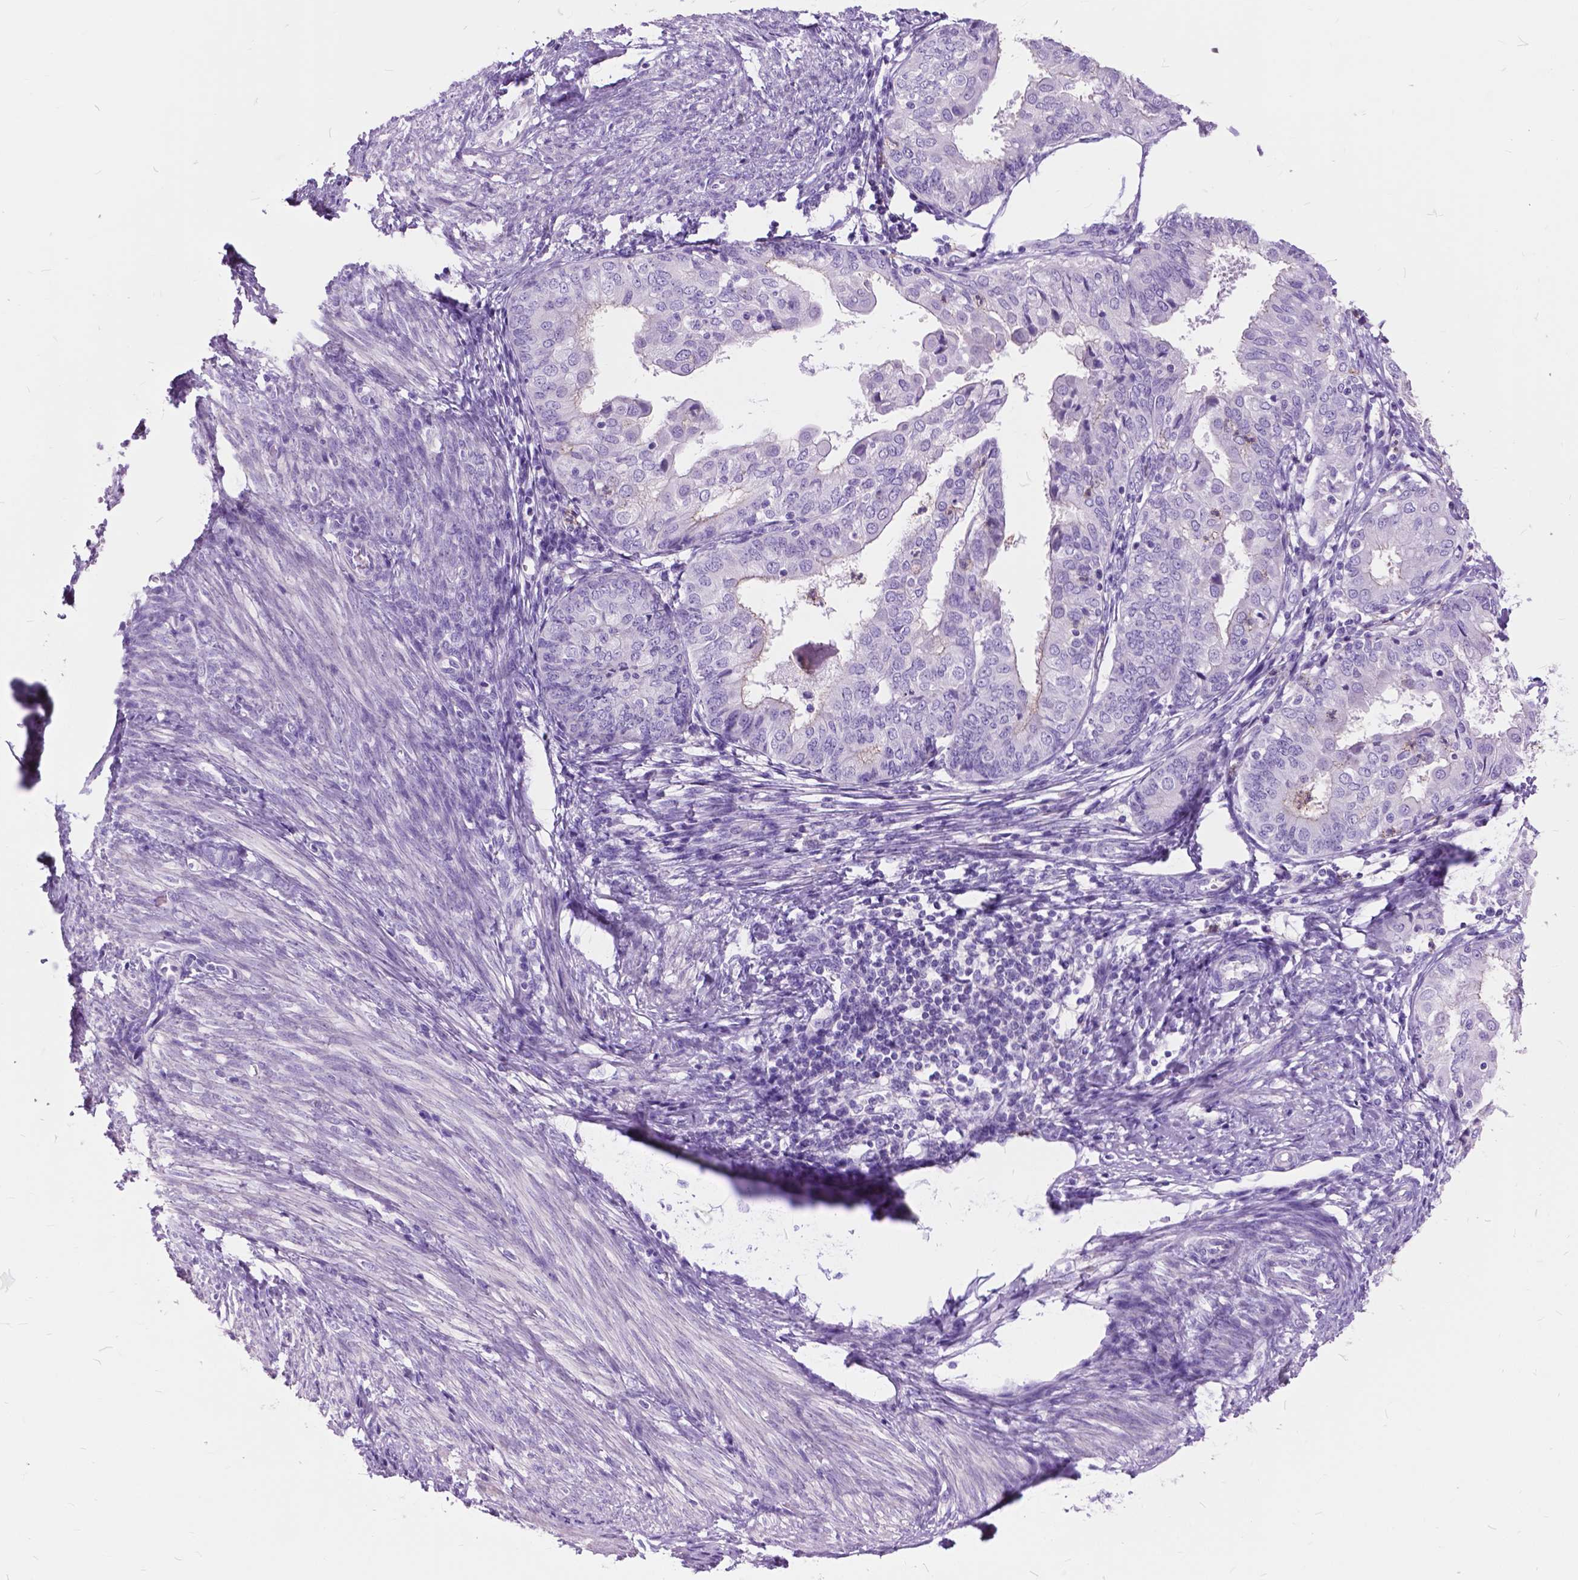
{"staining": {"intensity": "negative", "quantity": "none", "location": "none"}, "tissue": "endometrial cancer", "cell_type": "Tumor cells", "image_type": "cancer", "snomed": [{"axis": "morphology", "description": "Adenocarcinoma, NOS"}, {"axis": "topography", "description": "Endometrium"}], "caption": "The micrograph demonstrates no significant expression in tumor cells of endometrial cancer.", "gene": "PRR35", "patient": {"sex": "female", "age": 68}}